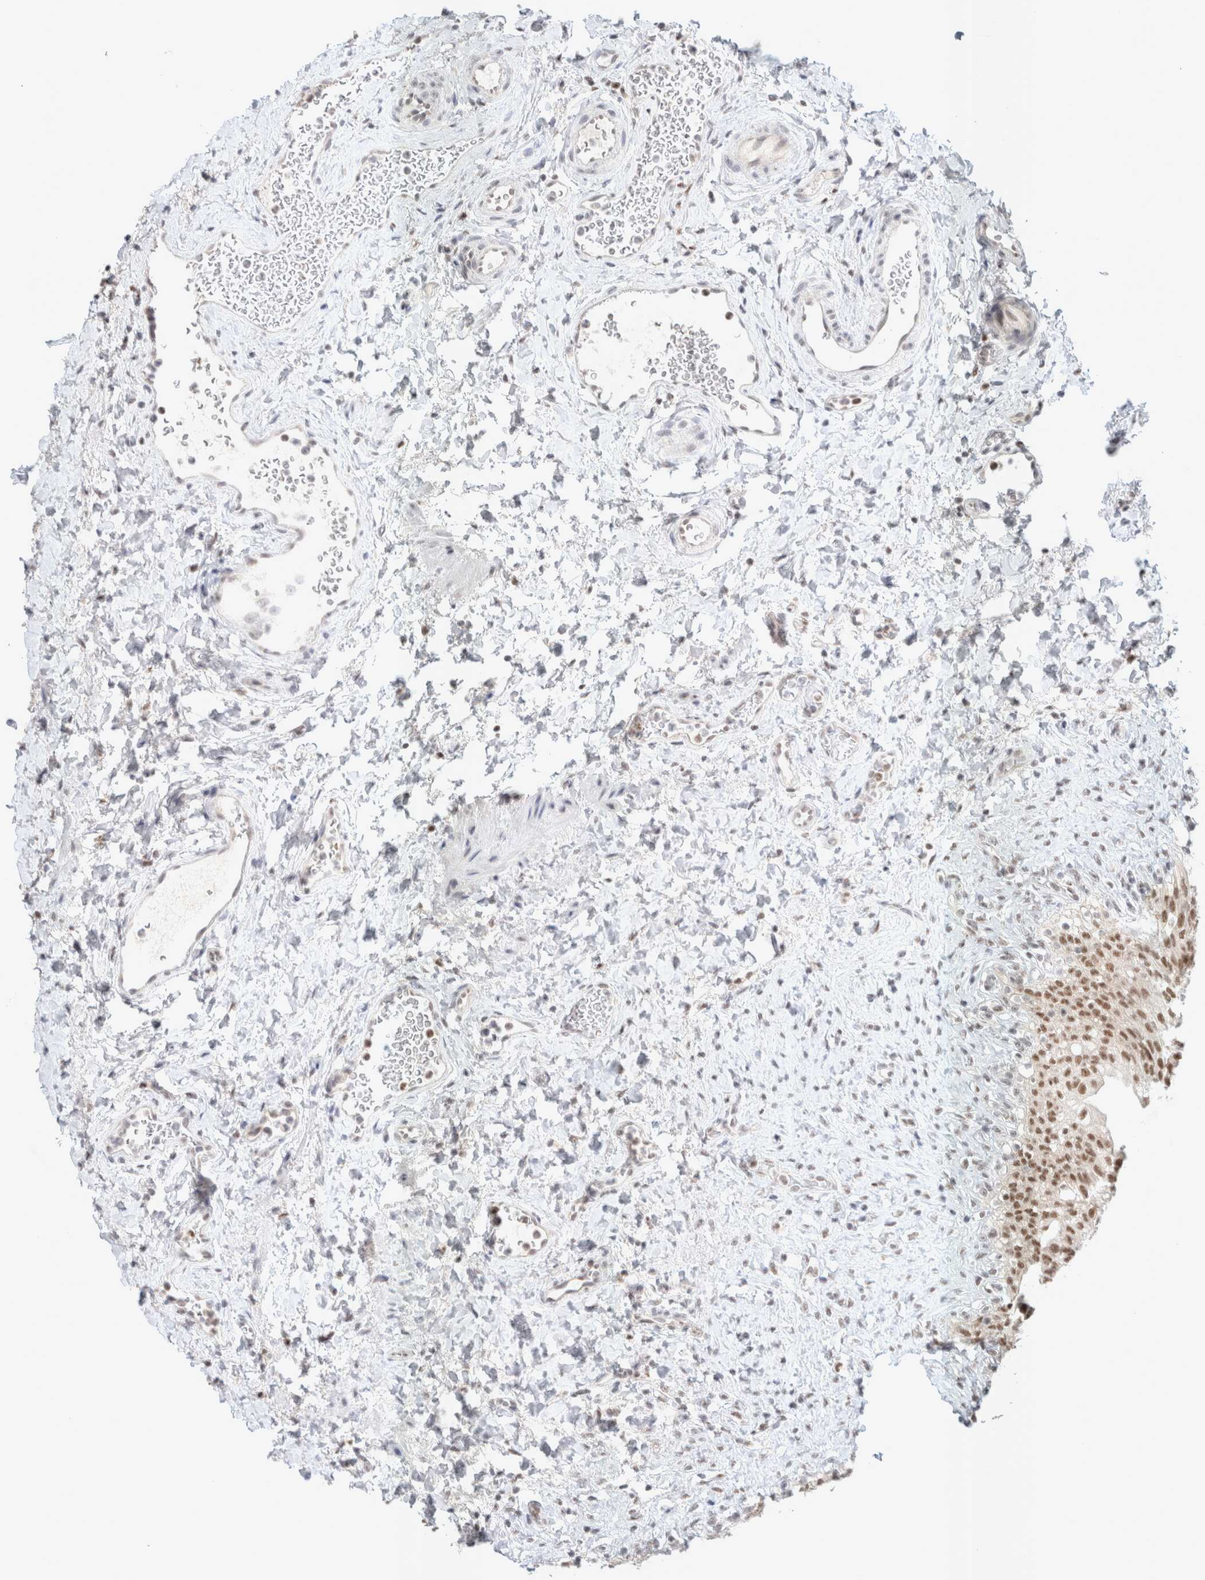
{"staining": {"intensity": "moderate", "quantity": ">75%", "location": "nuclear"}, "tissue": "urinary bladder", "cell_type": "Urothelial cells", "image_type": "normal", "snomed": [{"axis": "morphology", "description": "Urothelial carcinoma, High grade"}, {"axis": "topography", "description": "Urinary bladder"}], "caption": "Protein staining exhibits moderate nuclear expression in approximately >75% of urothelial cells in benign urinary bladder.", "gene": "TRMT12", "patient": {"sex": "male", "age": 46}}